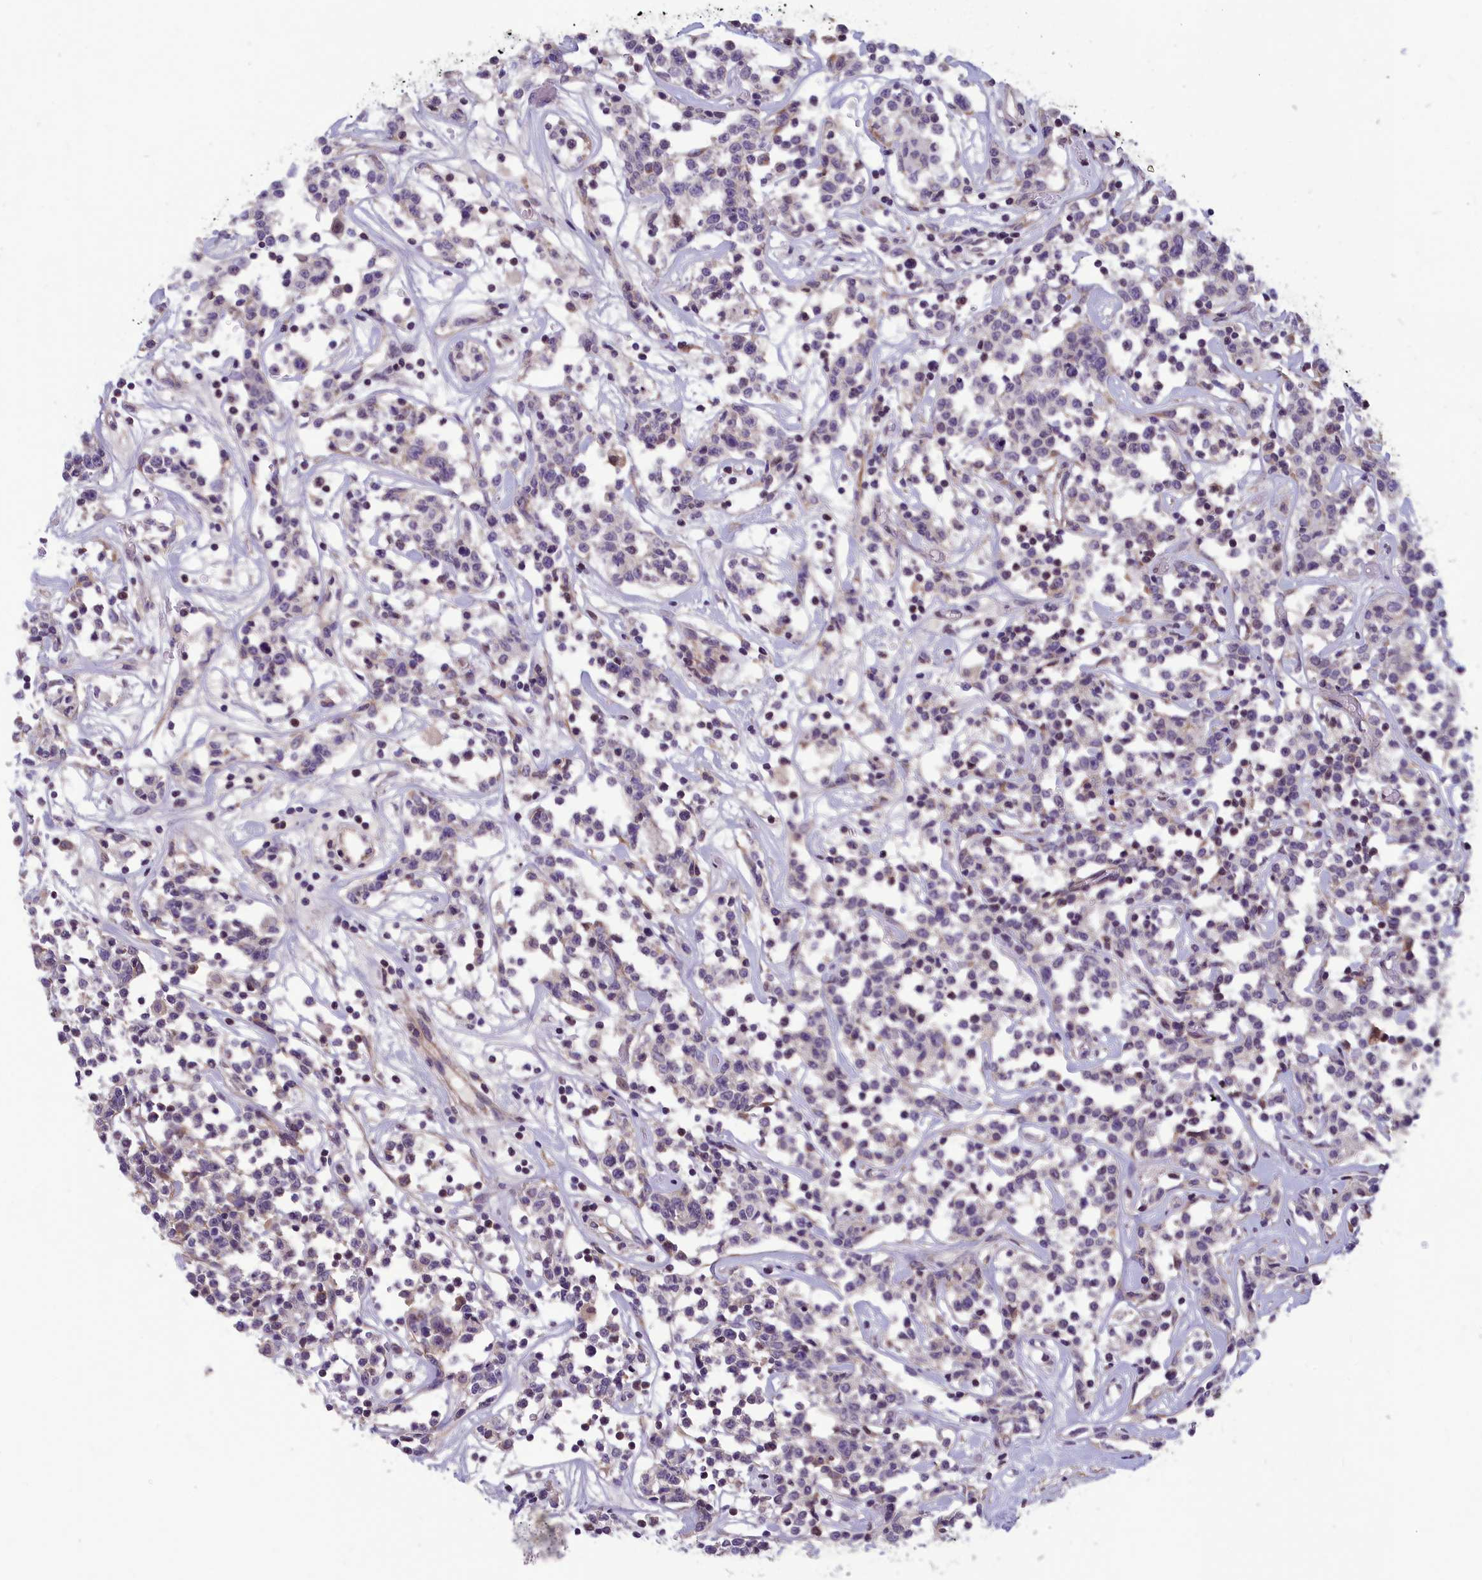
{"staining": {"intensity": "negative", "quantity": "none", "location": "none"}, "tissue": "lymphoma", "cell_type": "Tumor cells", "image_type": "cancer", "snomed": [{"axis": "morphology", "description": "Malignant lymphoma, non-Hodgkin's type, Low grade"}, {"axis": "topography", "description": "Small intestine"}], "caption": "Tumor cells show no significant protein staining in lymphoma. (DAB IHC visualized using brightfield microscopy, high magnification).", "gene": "HECA", "patient": {"sex": "female", "age": 59}}